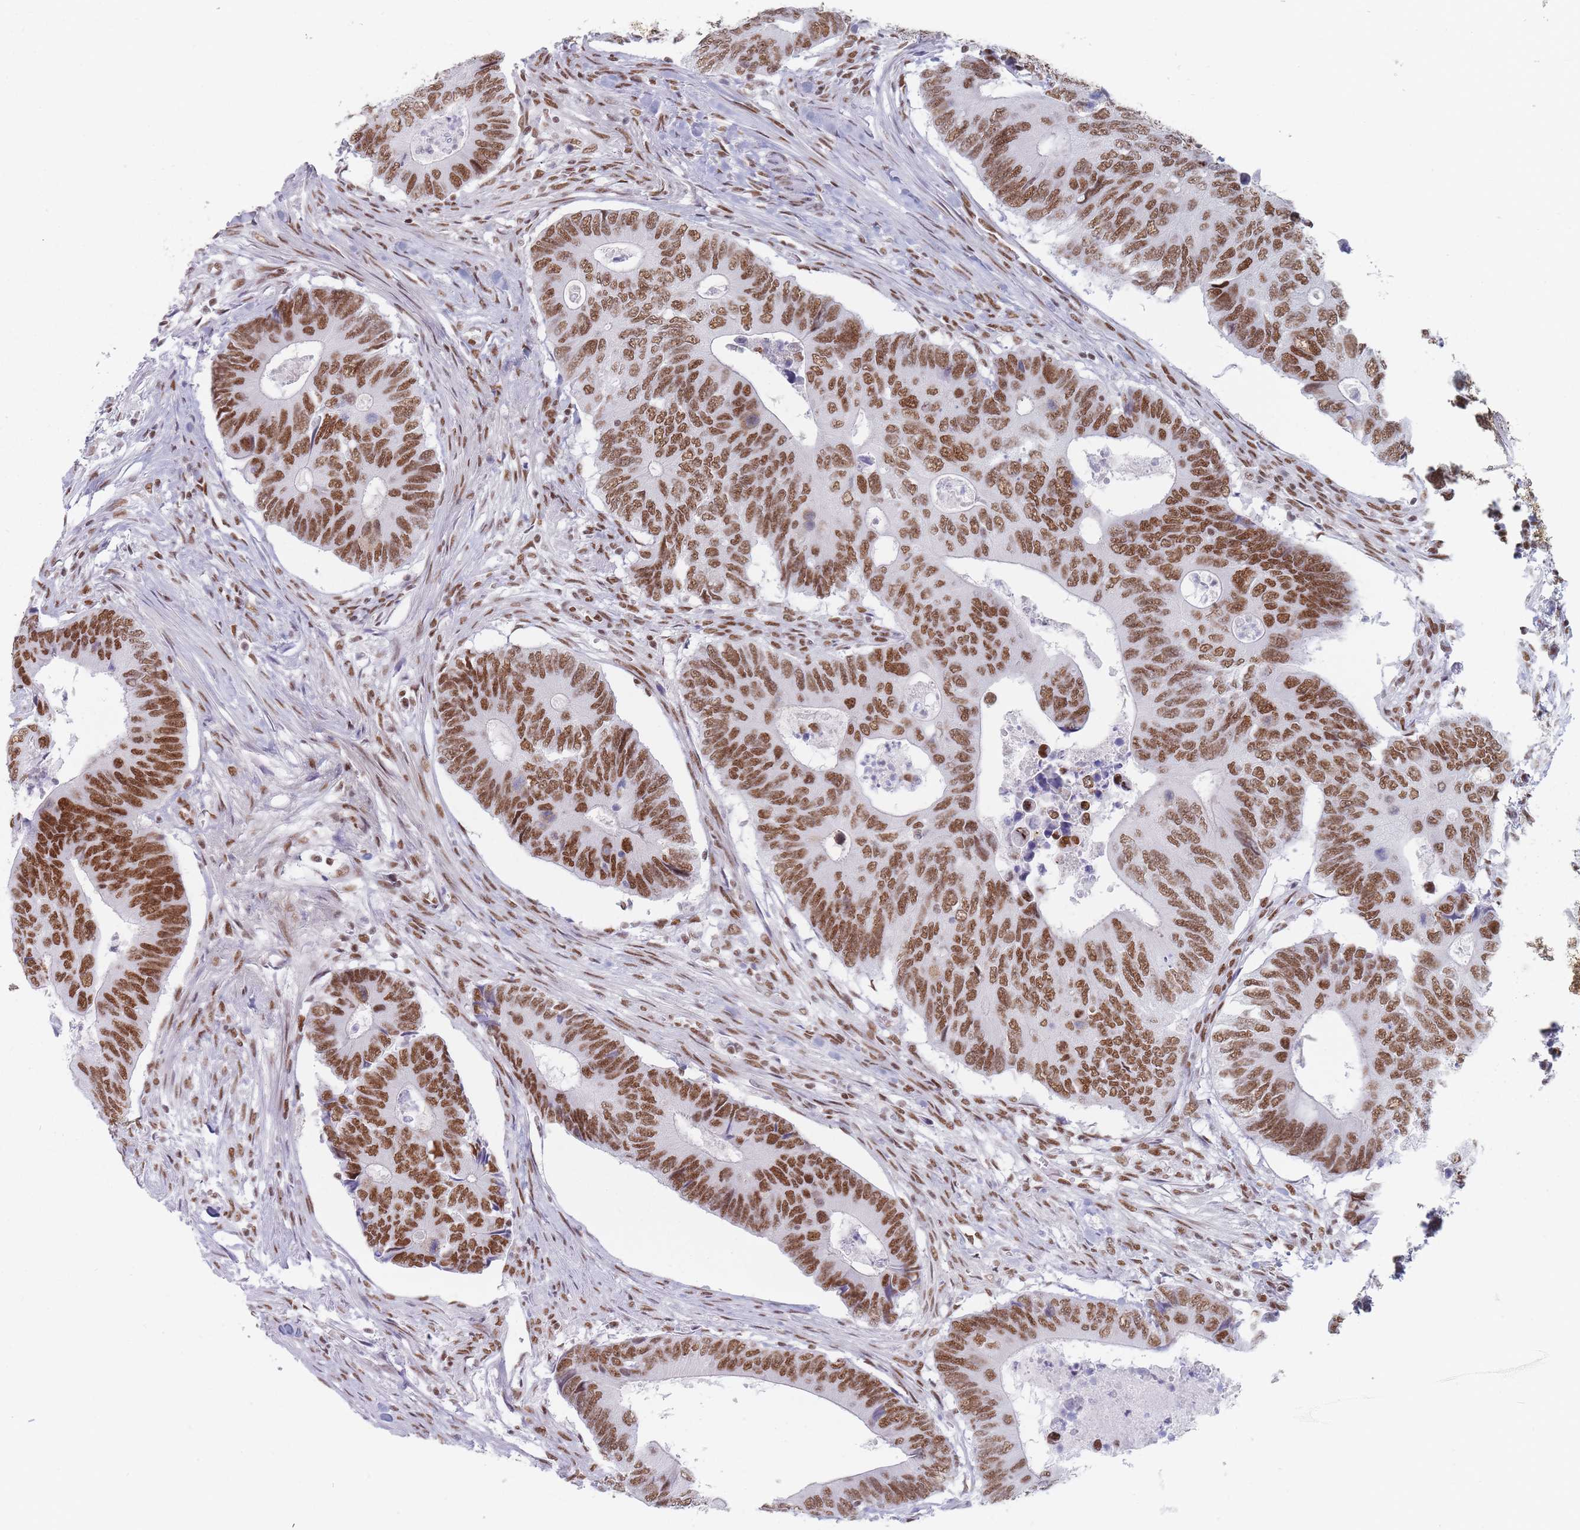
{"staining": {"intensity": "moderate", "quantity": ">75%", "location": "nuclear"}, "tissue": "colorectal cancer", "cell_type": "Tumor cells", "image_type": "cancer", "snomed": [{"axis": "morphology", "description": "Adenocarcinoma, NOS"}, {"axis": "topography", "description": "Colon"}], "caption": "IHC micrograph of human colorectal adenocarcinoma stained for a protein (brown), which shows medium levels of moderate nuclear staining in approximately >75% of tumor cells.", "gene": "SAFB2", "patient": {"sex": "male", "age": 87}}